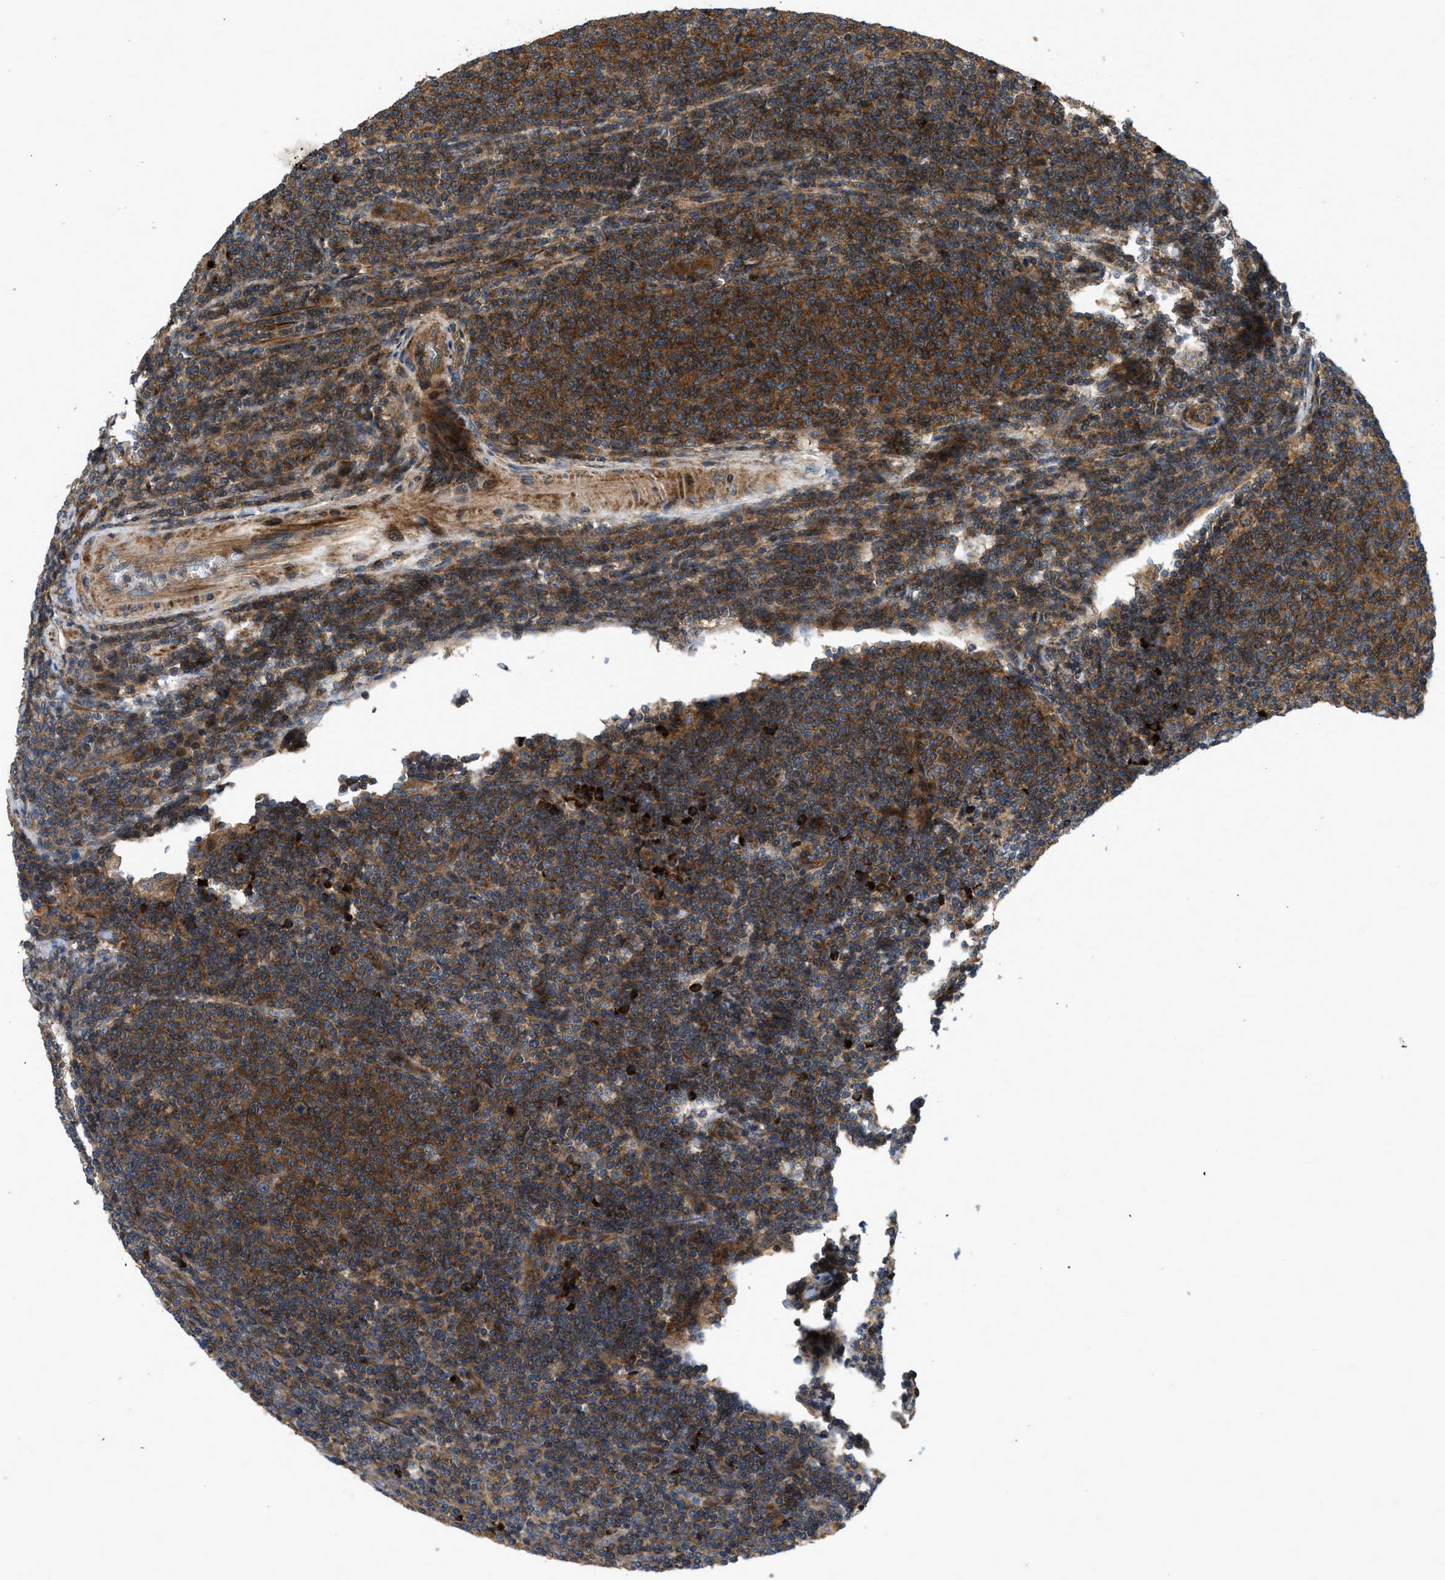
{"staining": {"intensity": "moderate", "quantity": "25%-75%", "location": "cytoplasmic/membranous"}, "tissue": "lymphoma", "cell_type": "Tumor cells", "image_type": "cancer", "snomed": [{"axis": "morphology", "description": "Malignant lymphoma, non-Hodgkin's type, Low grade"}, {"axis": "topography", "description": "Lymph node"}], "caption": "Protein staining of low-grade malignant lymphoma, non-Hodgkin's type tissue displays moderate cytoplasmic/membranous expression in about 25%-75% of tumor cells. The protein is shown in brown color, while the nuclei are stained blue.", "gene": "CNNM3", "patient": {"sex": "male", "age": 66}}